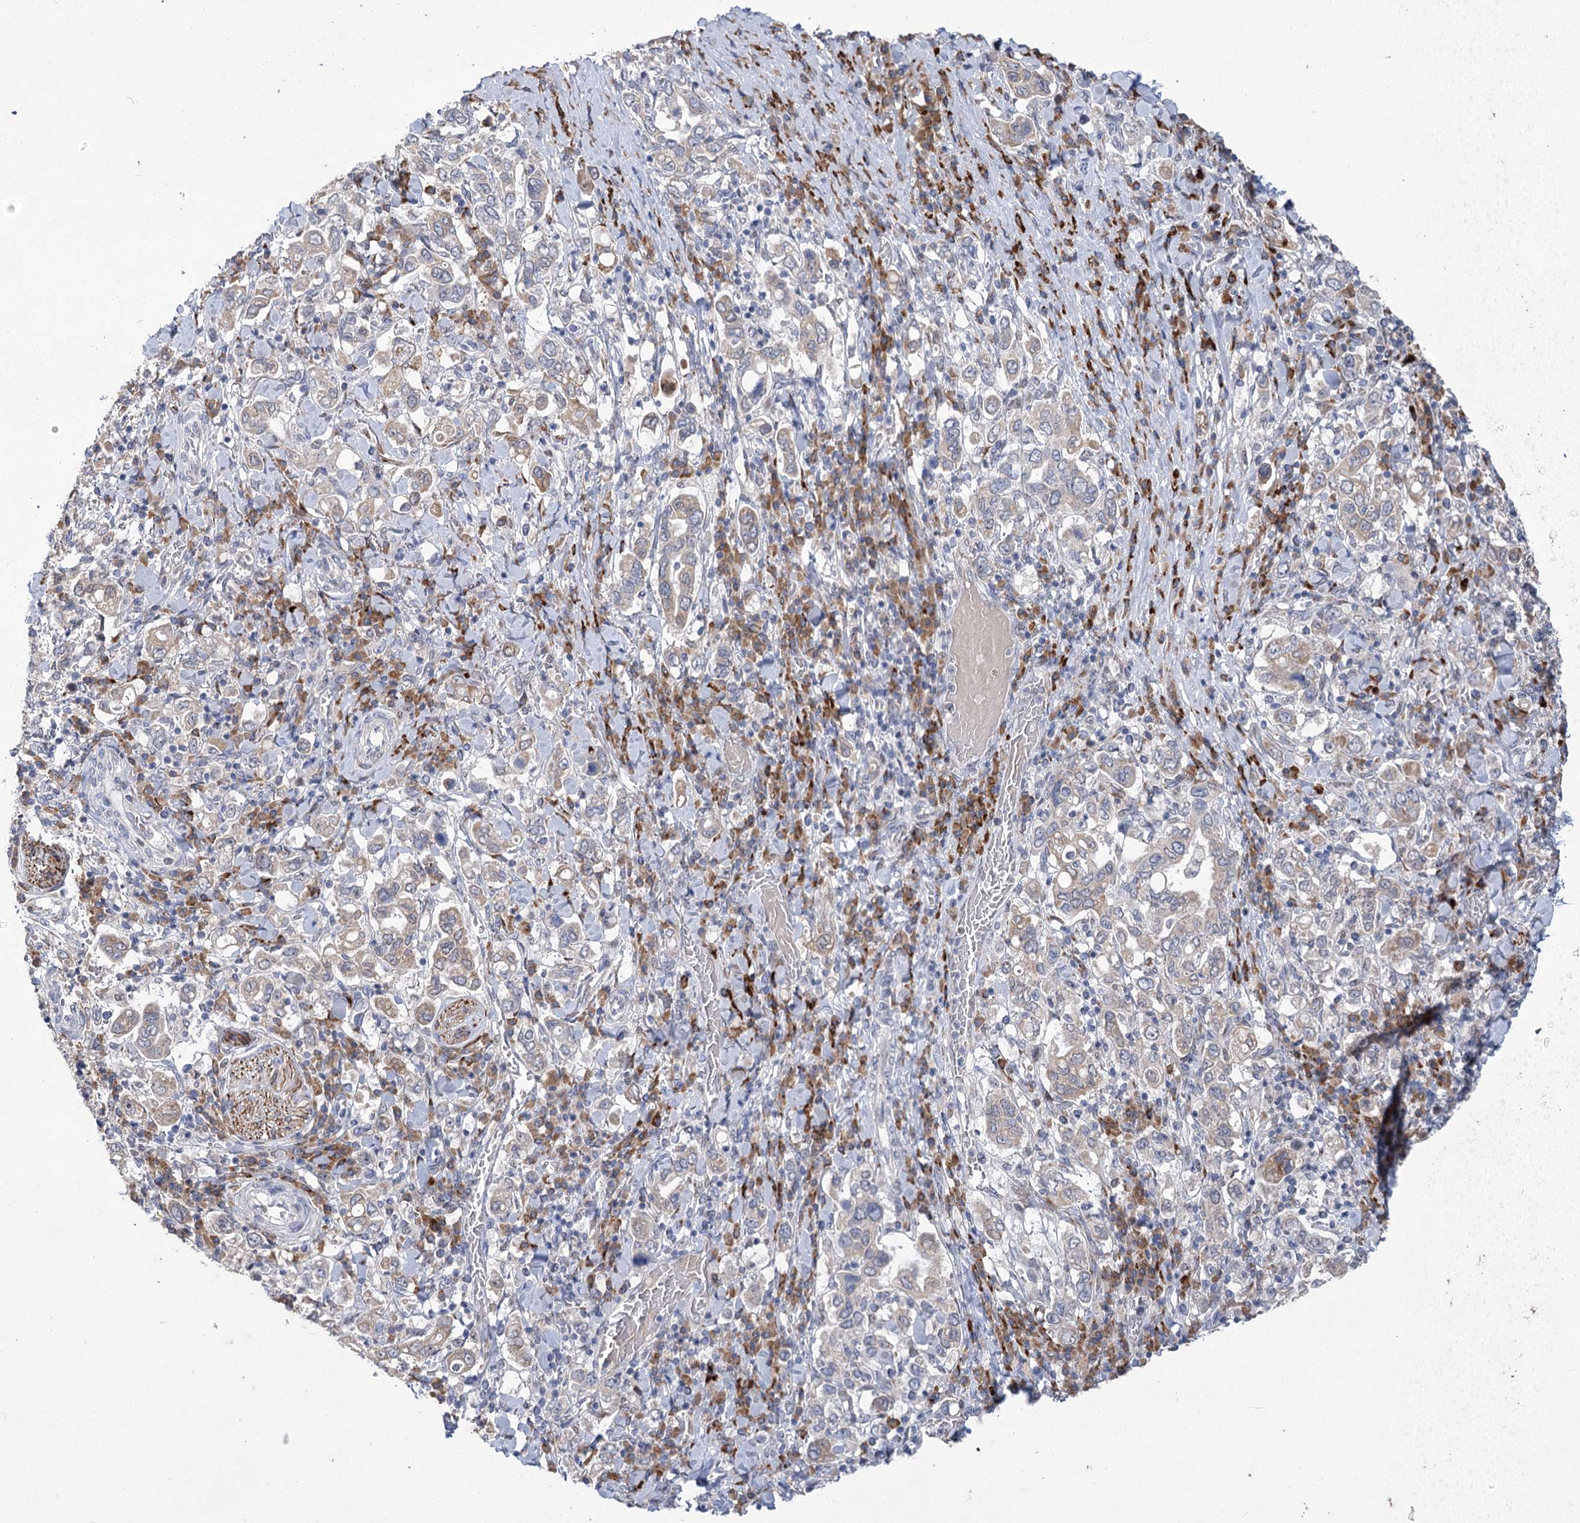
{"staining": {"intensity": "weak", "quantity": ">75%", "location": "cytoplasmic/membranous"}, "tissue": "stomach cancer", "cell_type": "Tumor cells", "image_type": "cancer", "snomed": [{"axis": "morphology", "description": "Adenocarcinoma, NOS"}, {"axis": "topography", "description": "Stomach, upper"}], "caption": "Stomach cancer (adenocarcinoma) stained with DAB (3,3'-diaminobenzidine) immunohistochemistry displays low levels of weak cytoplasmic/membranous positivity in about >75% of tumor cells.", "gene": "GCNT4", "patient": {"sex": "male", "age": 62}}